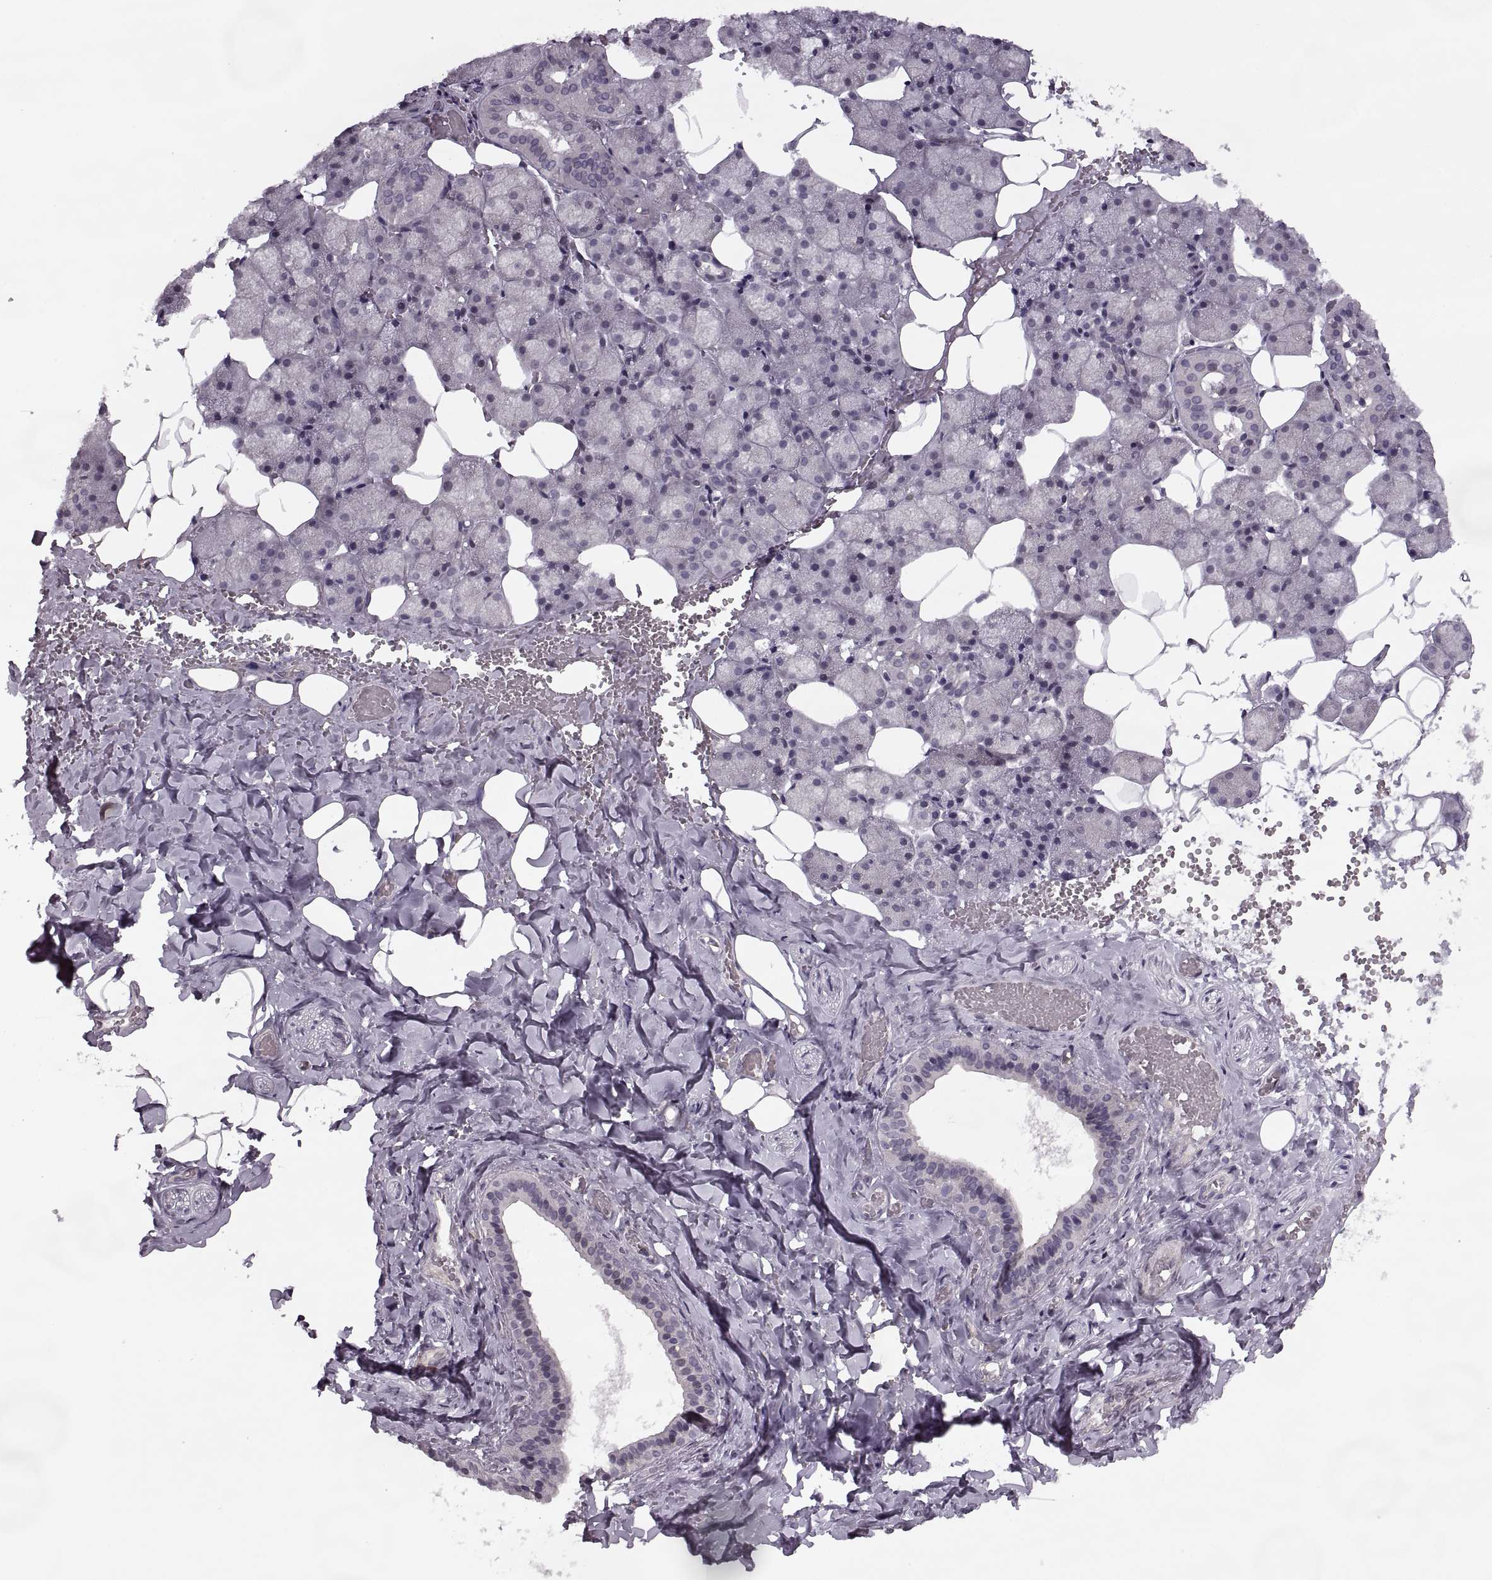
{"staining": {"intensity": "negative", "quantity": "none", "location": "none"}, "tissue": "salivary gland", "cell_type": "Glandular cells", "image_type": "normal", "snomed": [{"axis": "morphology", "description": "Normal tissue, NOS"}, {"axis": "topography", "description": "Salivary gland"}], "caption": "This is an IHC histopathology image of benign salivary gland. There is no positivity in glandular cells.", "gene": "LUZP2", "patient": {"sex": "male", "age": 38}}